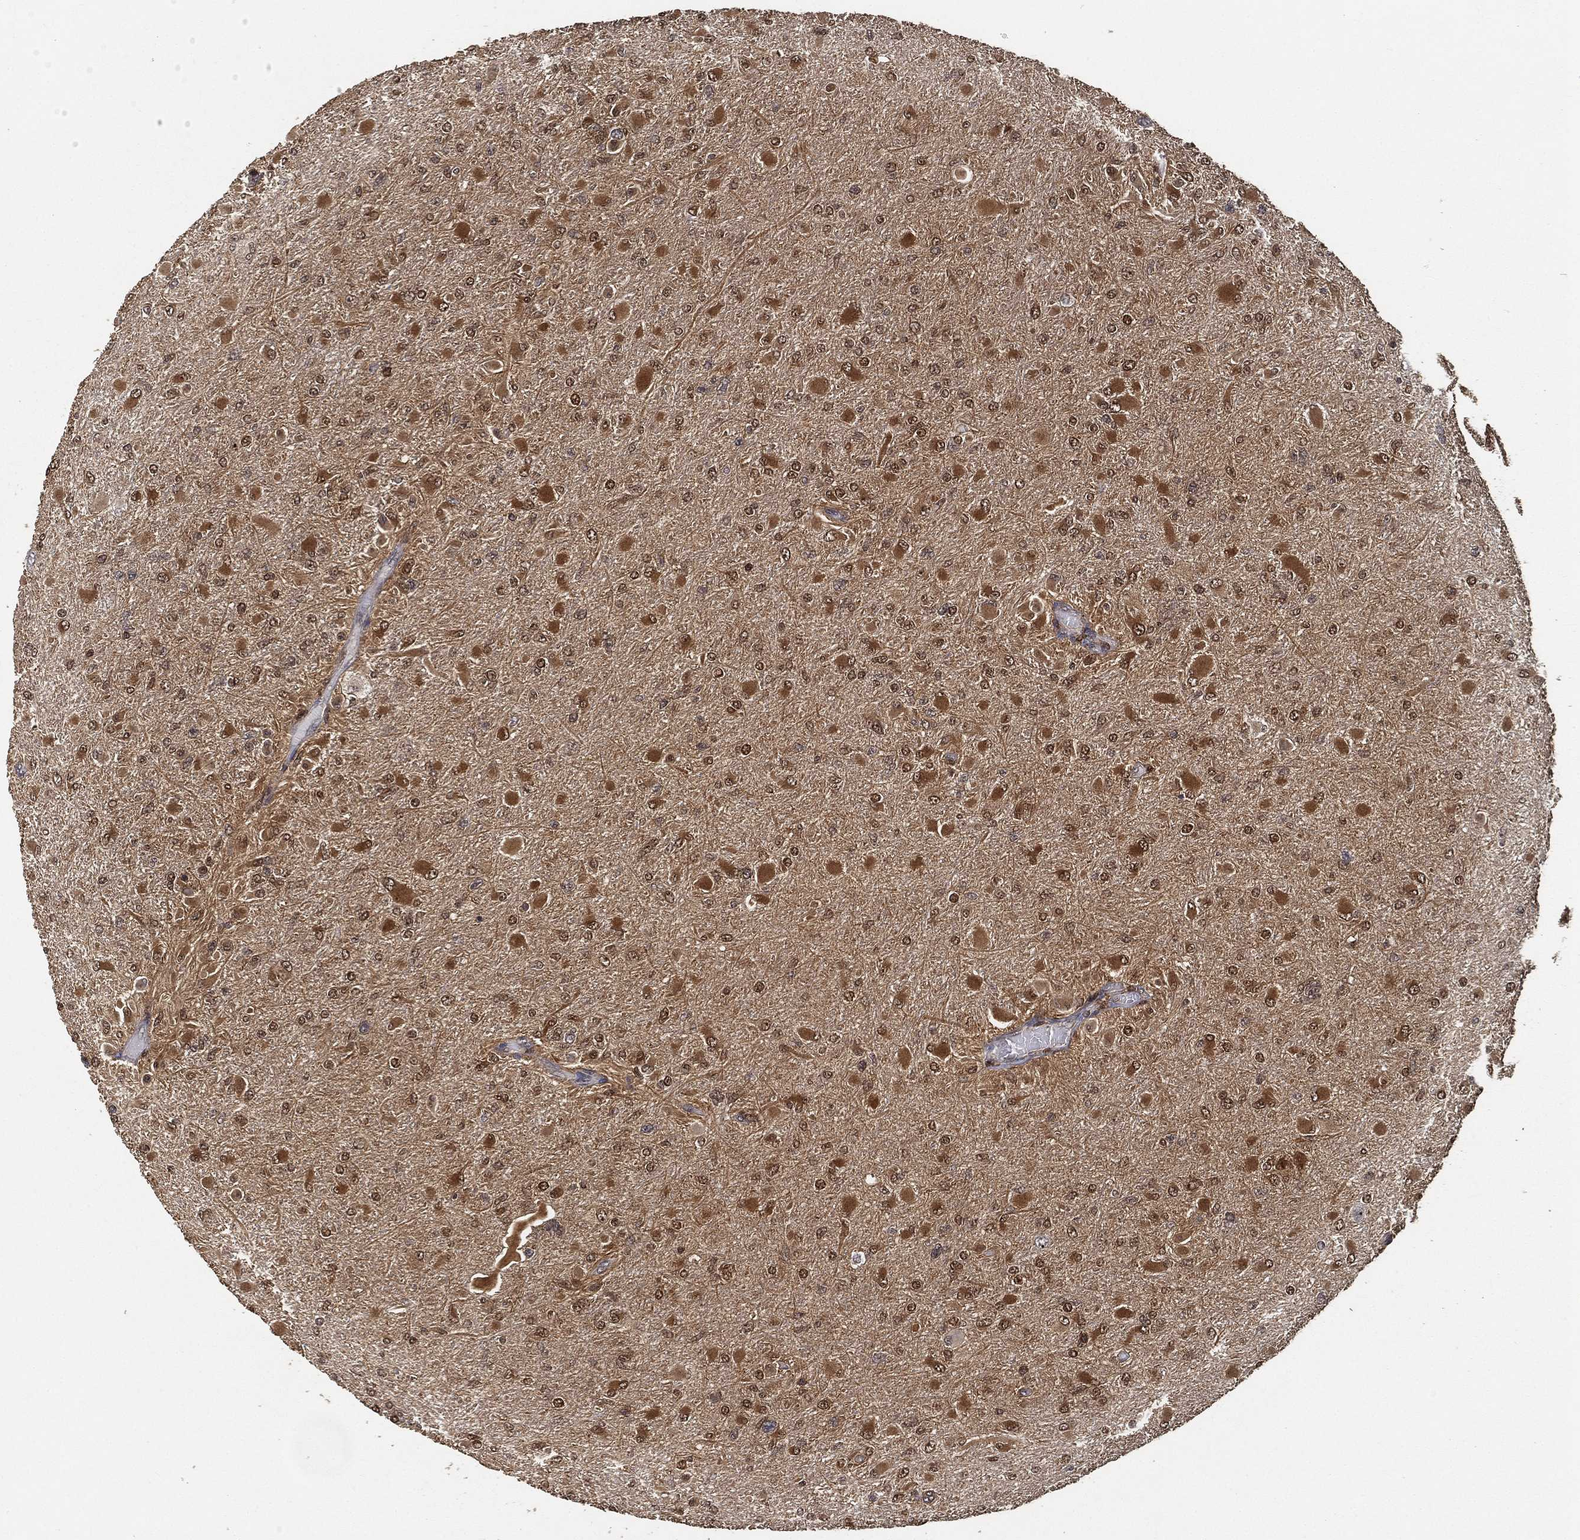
{"staining": {"intensity": "moderate", "quantity": "25%-75%", "location": "cytoplasmic/membranous,nuclear"}, "tissue": "glioma", "cell_type": "Tumor cells", "image_type": "cancer", "snomed": [{"axis": "morphology", "description": "Glioma, malignant, High grade"}, {"axis": "topography", "description": "Cerebral cortex"}], "caption": "IHC of malignant high-grade glioma shows medium levels of moderate cytoplasmic/membranous and nuclear positivity in approximately 25%-75% of tumor cells.", "gene": "CRYL1", "patient": {"sex": "female", "age": 36}}